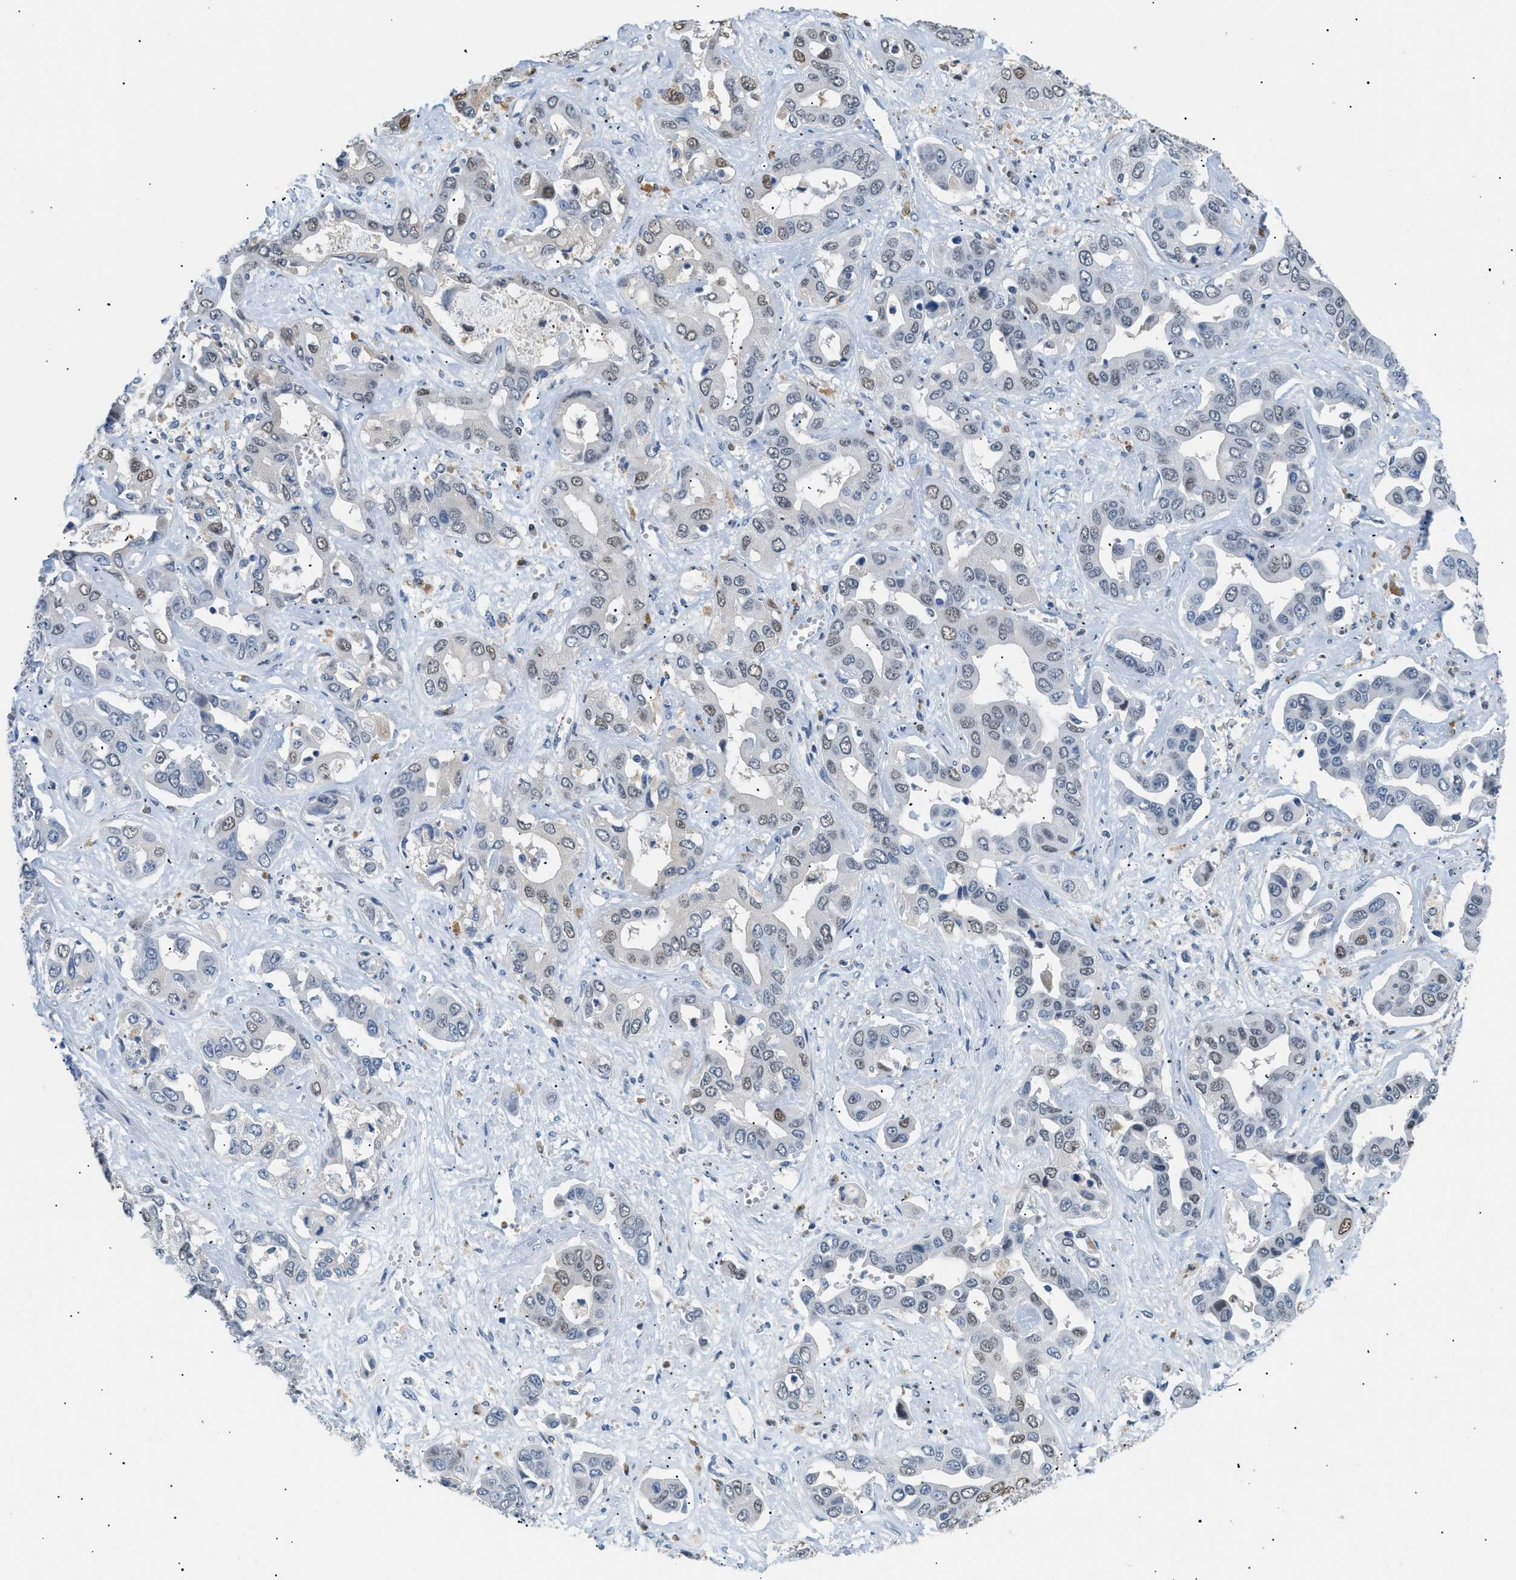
{"staining": {"intensity": "weak", "quantity": "<25%", "location": "nuclear"}, "tissue": "liver cancer", "cell_type": "Tumor cells", "image_type": "cancer", "snomed": [{"axis": "morphology", "description": "Cholangiocarcinoma"}, {"axis": "topography", "description": "Liver"}], "caption": "Tumor cells are negative for brown protein staining in liver cholangiocarcinoma.", "gene": "AKR1A1", "patient": {"sex": "female", "age": 52}}